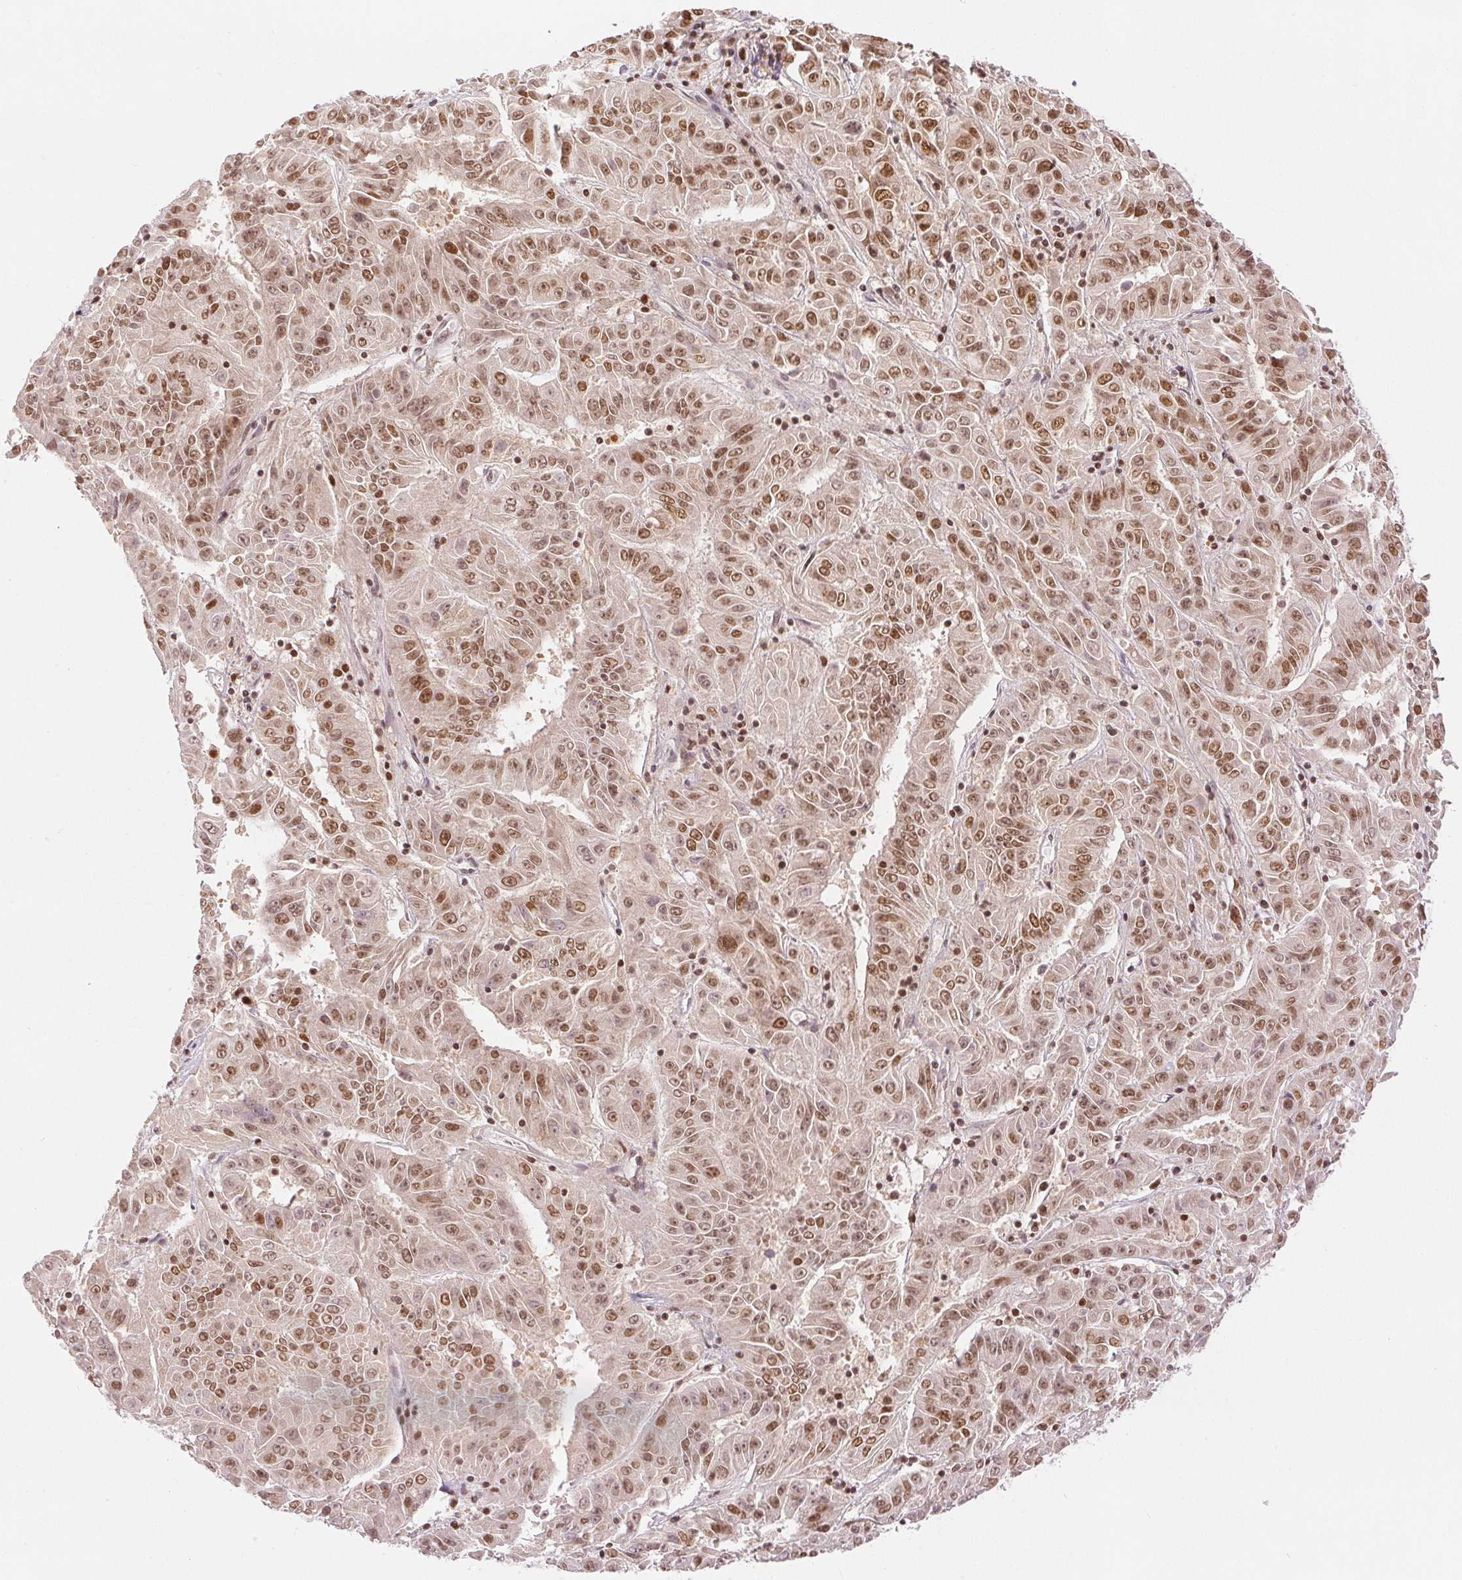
{"staining": {"intensity": "moderate", "quantity": ">75%", "location": "nuclear"}, "tissue": "pancreatic cancer", "cell_type": "Tumor cells", "image_type": "cancer", "snomed": [{"axis": "morphology", "description": "Adenocarcinoma, NOS"}, {"axis": "topography", "description": "Pancreas"}], "caption": "IHC micrograph of adenocarcinoma (pancreatic) stained for a protein (brown), which displays medium levels of moderate nuclear expression in approximately >75% of tumor cells.", "gene": "DEK", "patient": {"sex": "male", "age": 63}}